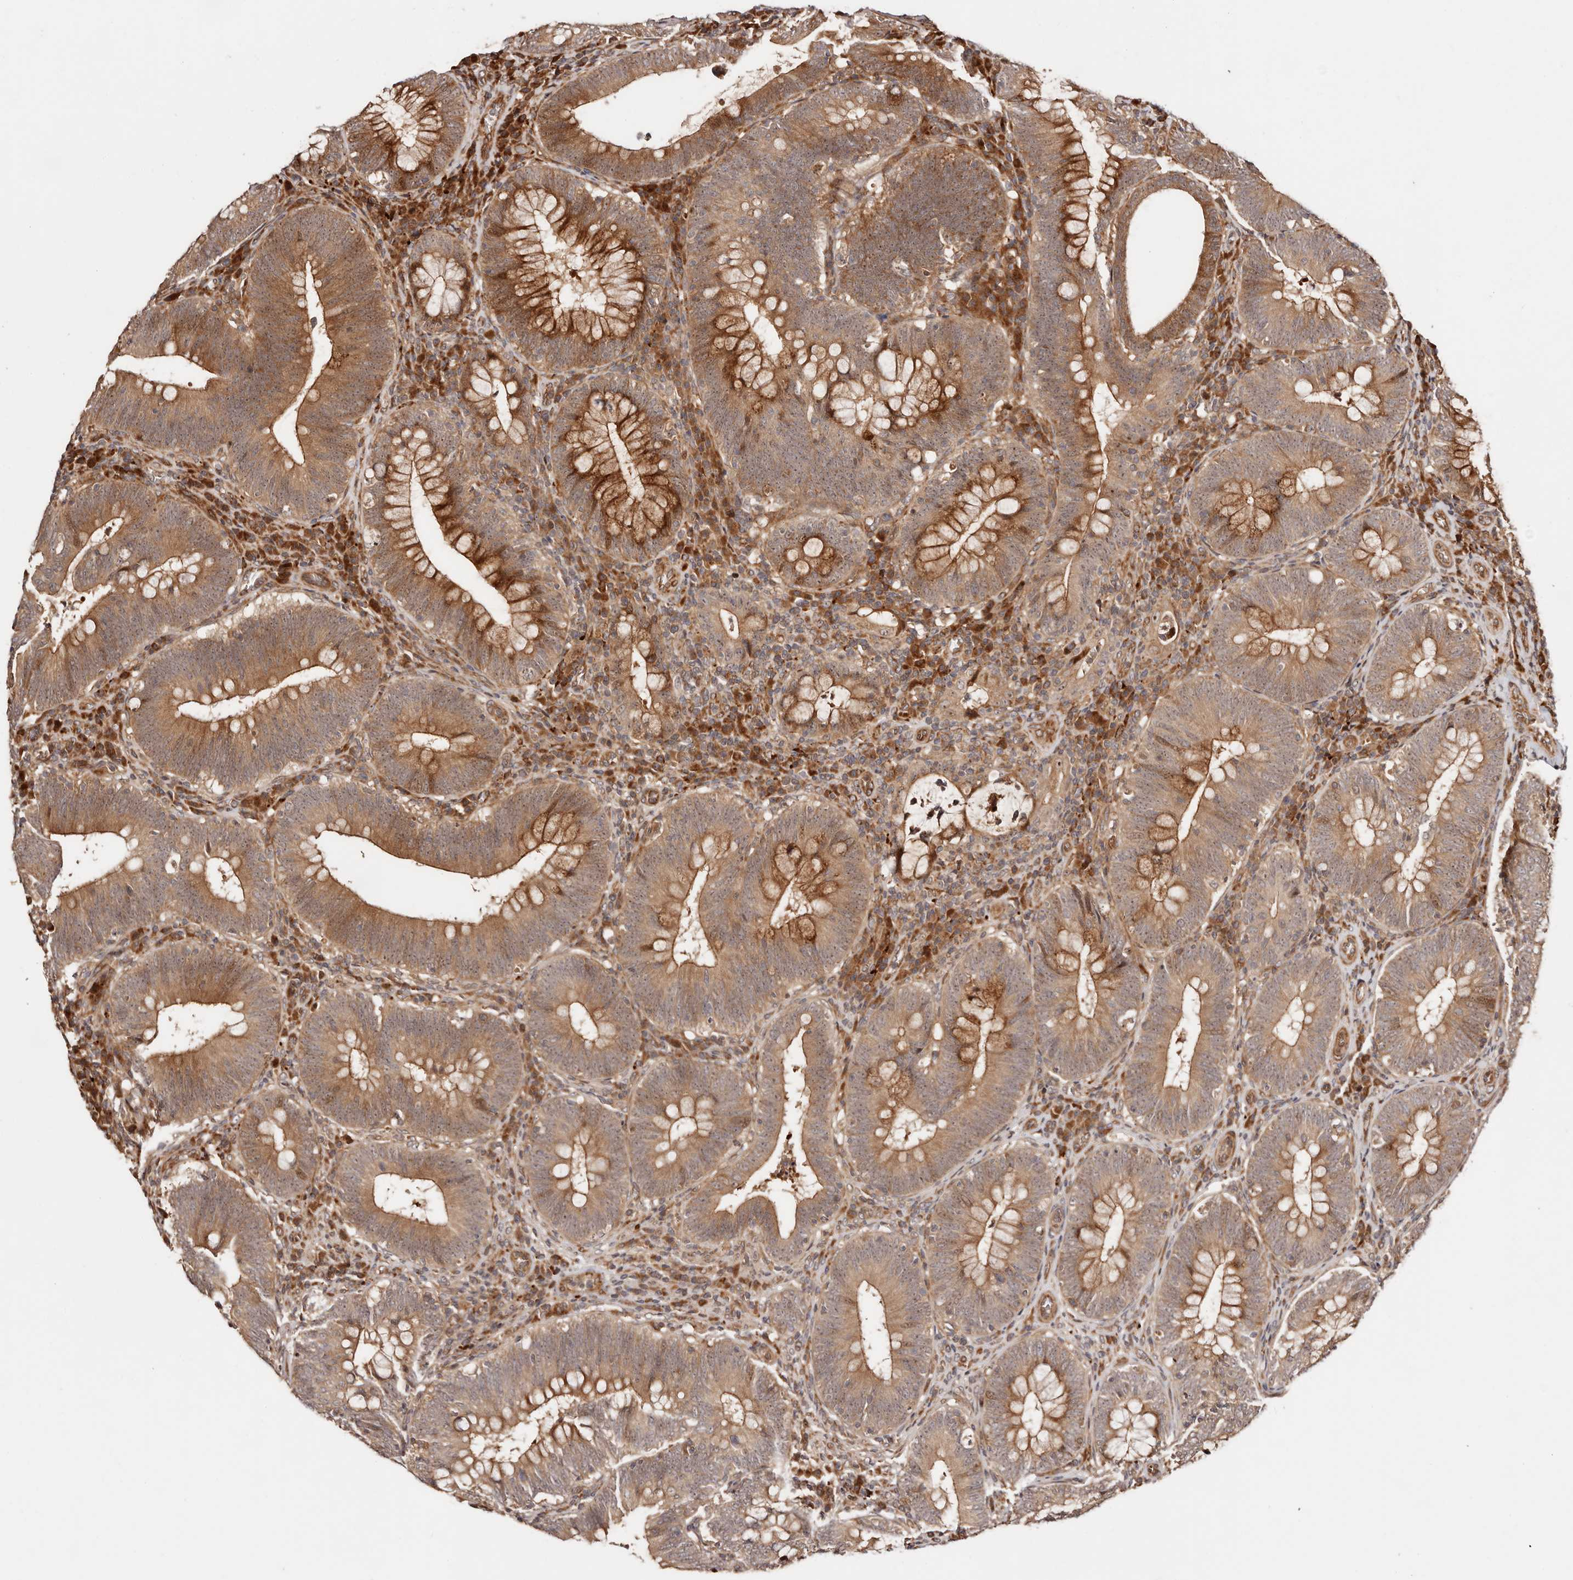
{"staining": {"intensity": "strong", "quantity": ">75%", "location": "cytoplasmic/membranous,nuclear"}, "tissue": "colorectal cancer", "cell_type": "Tumor cells", "image_type": "cancer", "snomed": [{"axis": "morphology", "description": "Normal tissue, NOS"}, {"axis": "topography", "description": "Colon"}], "caption": "Brown immunohistochemical staining in human colorectal cancer shows strong cytoplasmic/membranous and nuclear staining in about >75% of tumor cells.", "gene": "PTPN22", "patient": {"sex": "female", "age": 82}}